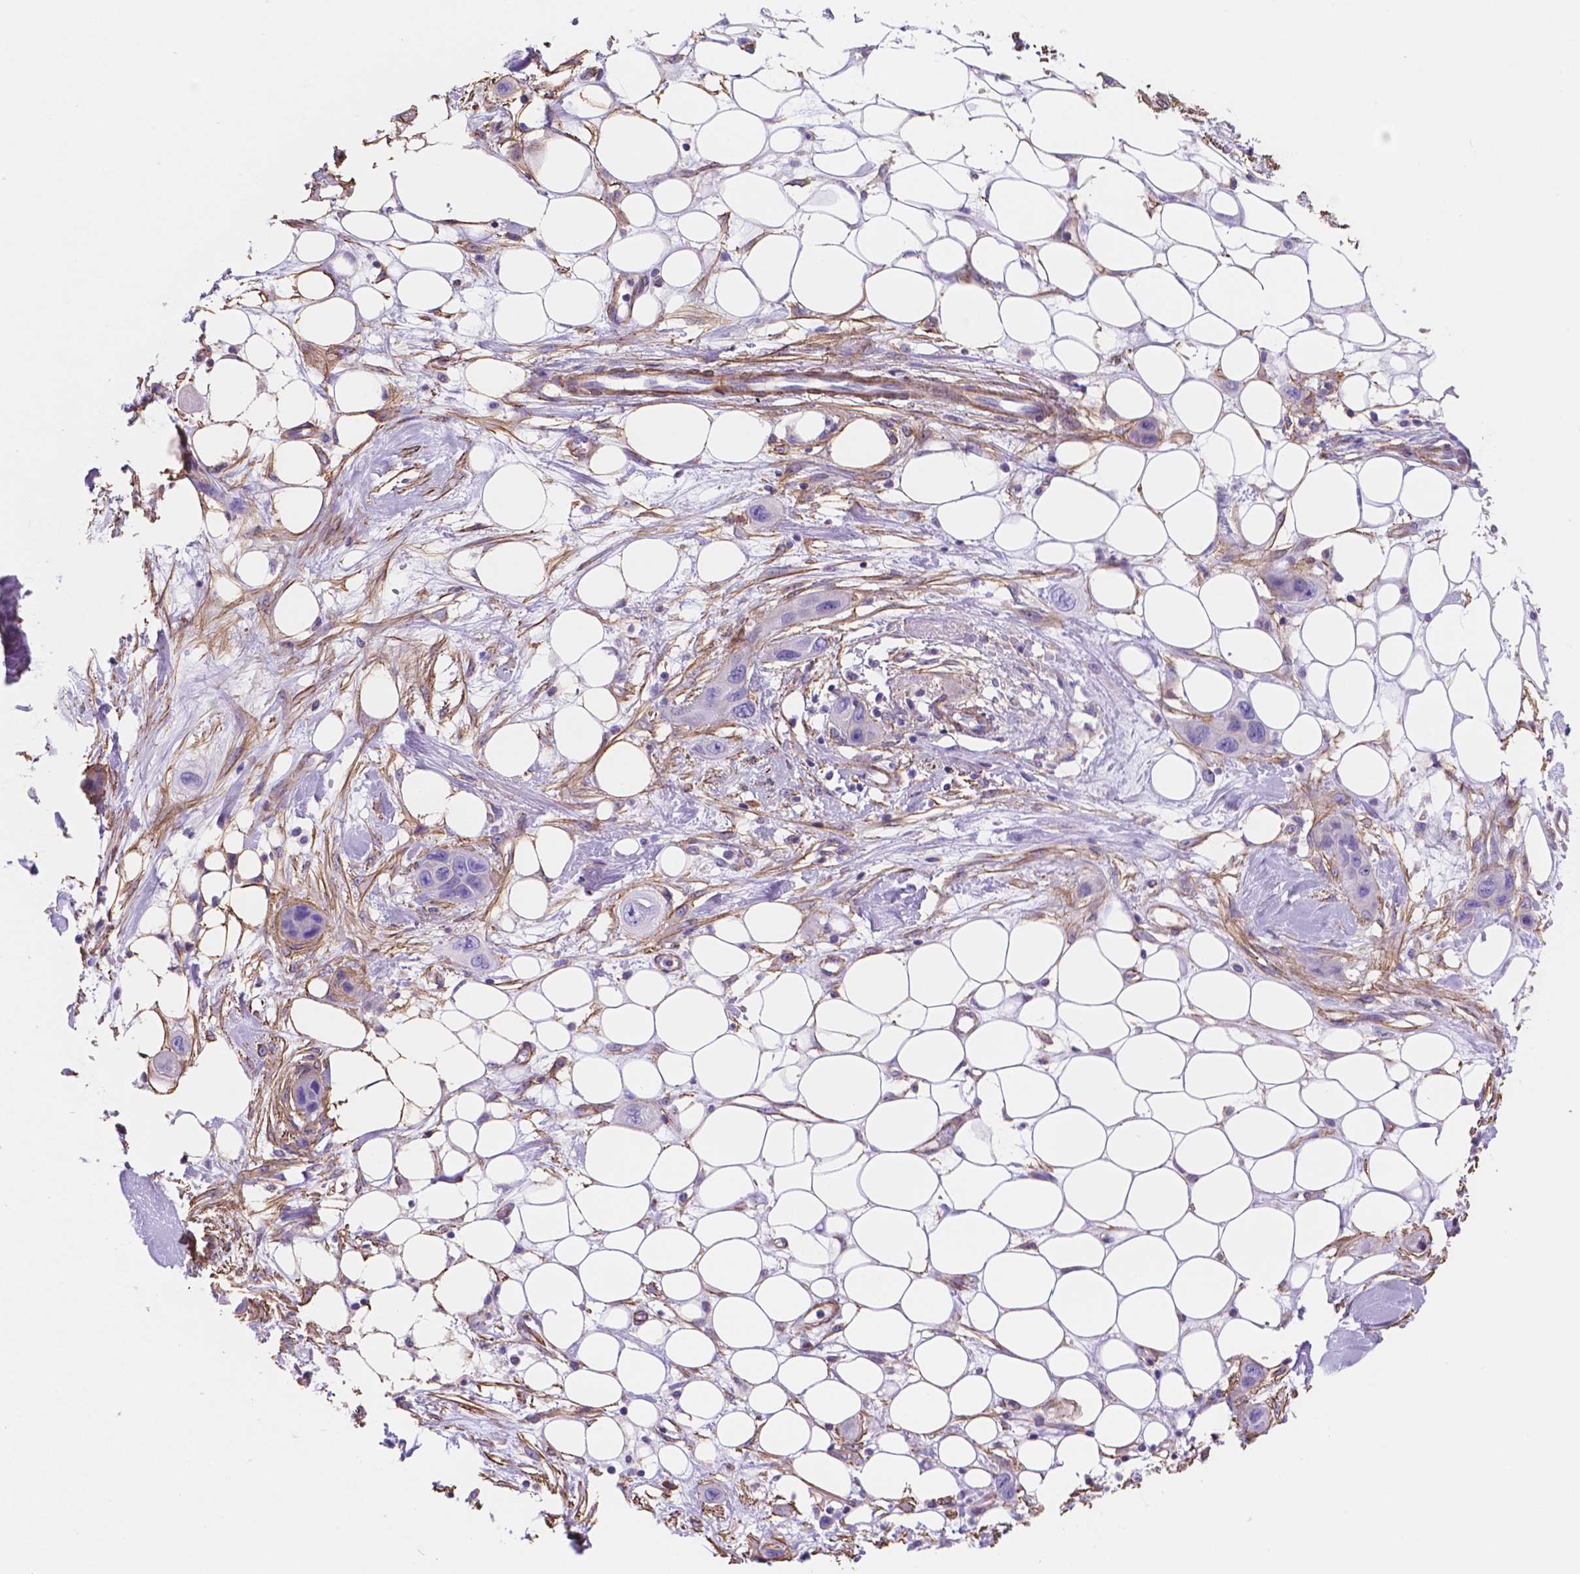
{"staining": {"intensity": "negative", "quantity": "none", "location": "none"}, "tissue": "skin cancer", "cell_type": "Tumor cells", "image_type": "cancer", "snomed": [{"axis": "morphology", "description": "Squamous cell carcinoma, NOS"}, {"axis": "topography", "description": "Skin"}], "caption": "The micrograph demonstrates no staining of tumor cells in skin cancer (squamous cell carcinoma). (Stains: DAB IHC with hematoxylin counter stain, Microscopy: brightfield microscopy at high magnification).", "gene": "TOR2A", "patient": {"sex": "male", "age": 79}}